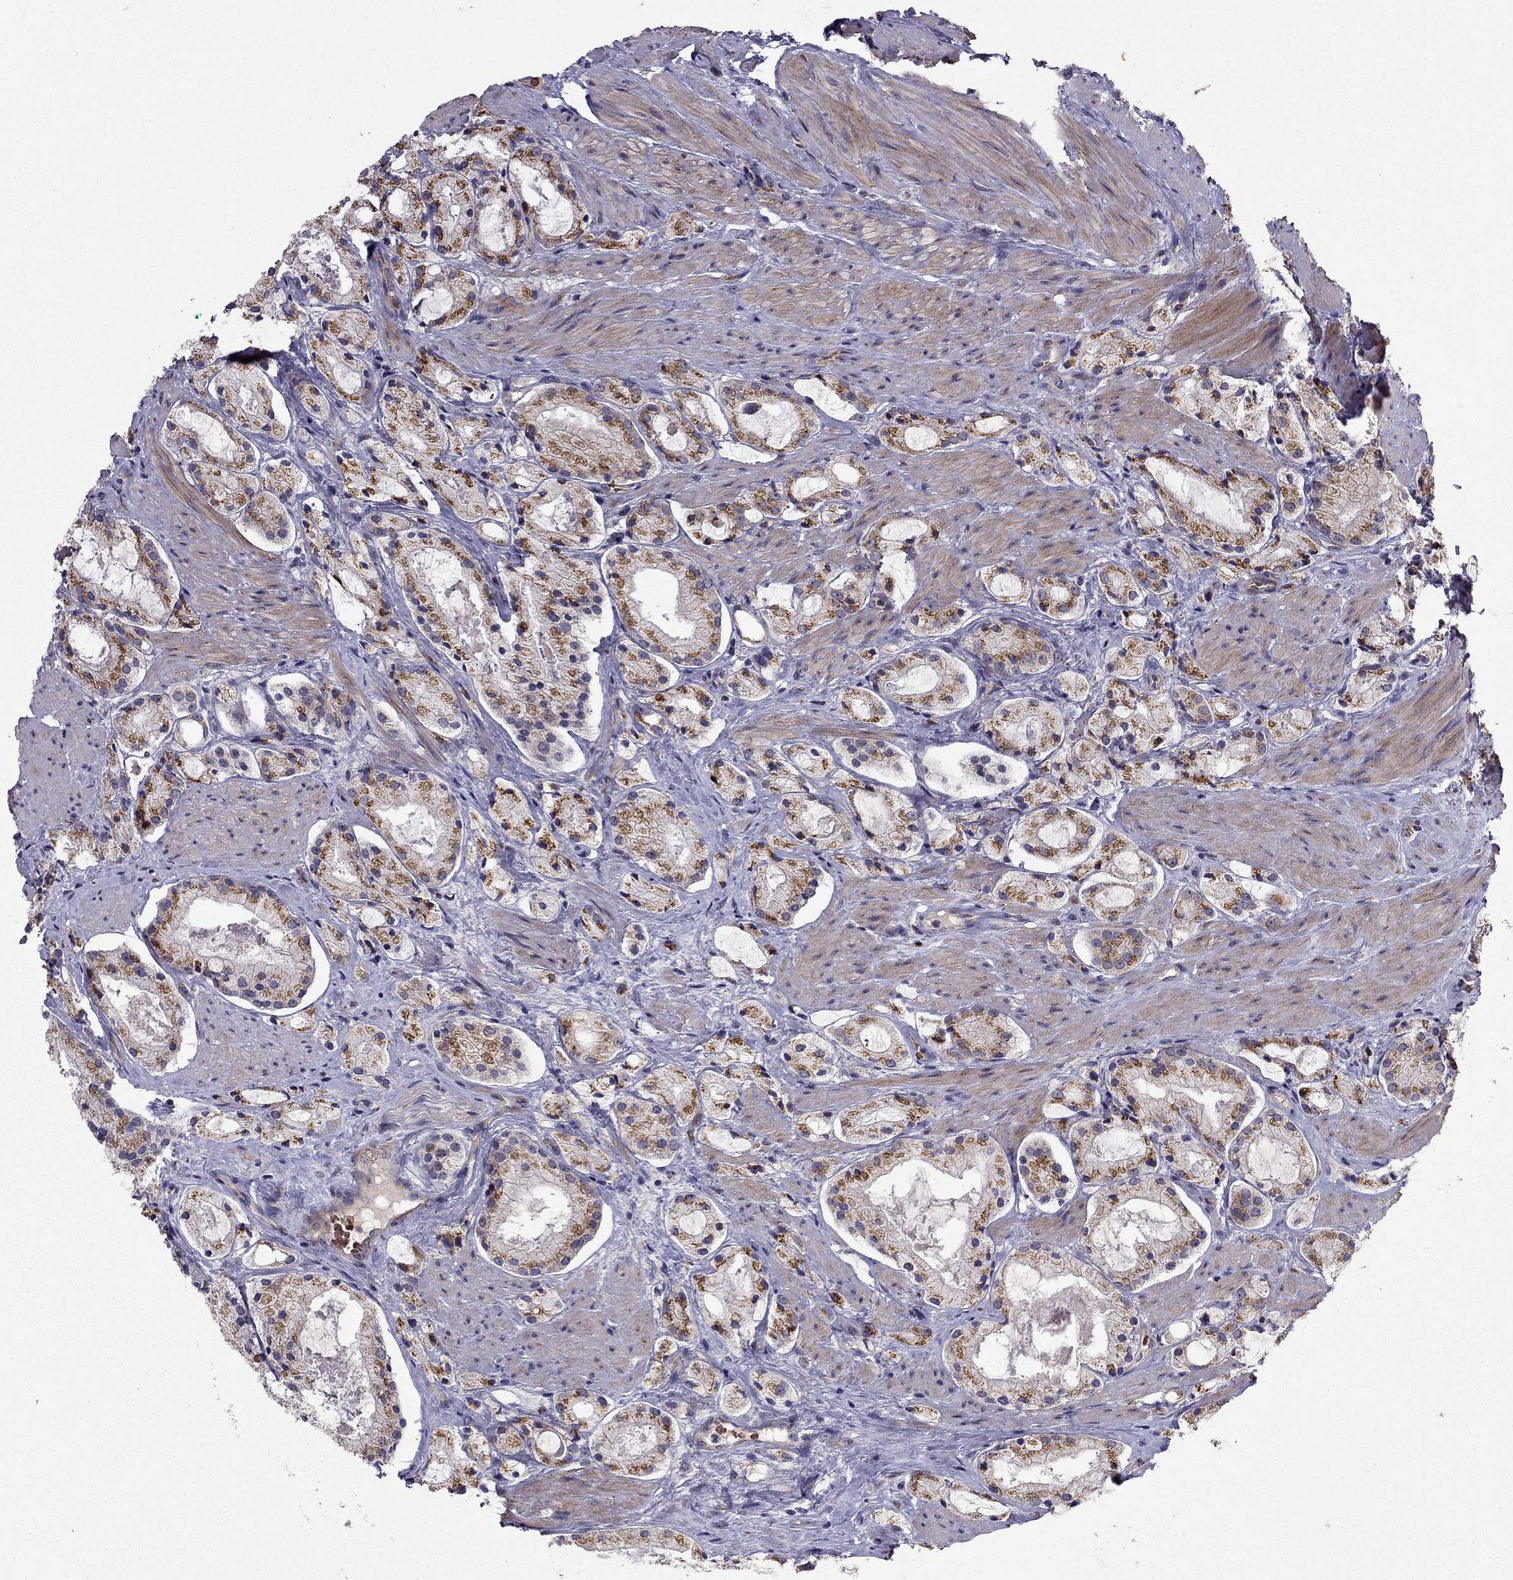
{"staining": {"intensity": "strong", "quantity": ">75%", "location": "cytoplasmic/membranous"}, "tissue": "prostate cancer", "cell_type": "Tumor cells", "image_type": "cancer", "snomed": [{"axis": "morphology", "description": "Adenocarcinoma, NOS"}, {"axis": "morphology", "description": "Adenocarcinoma, High grade"}, {"axis": "topography", "description": "Prostate"}], "caption": "Immunohistochemical staining of human adenocarcinoma (prostate) exhibits high levels of strong cytoplasmic/membranous positivity in about >75% of tumor cells. (Stains: DAB in brown, nuclei in blue, Microscopy: brightfield microscopy at high magnification).", "gene": "B4GALT7", "patient": {"sex": "male", "age": 64}}